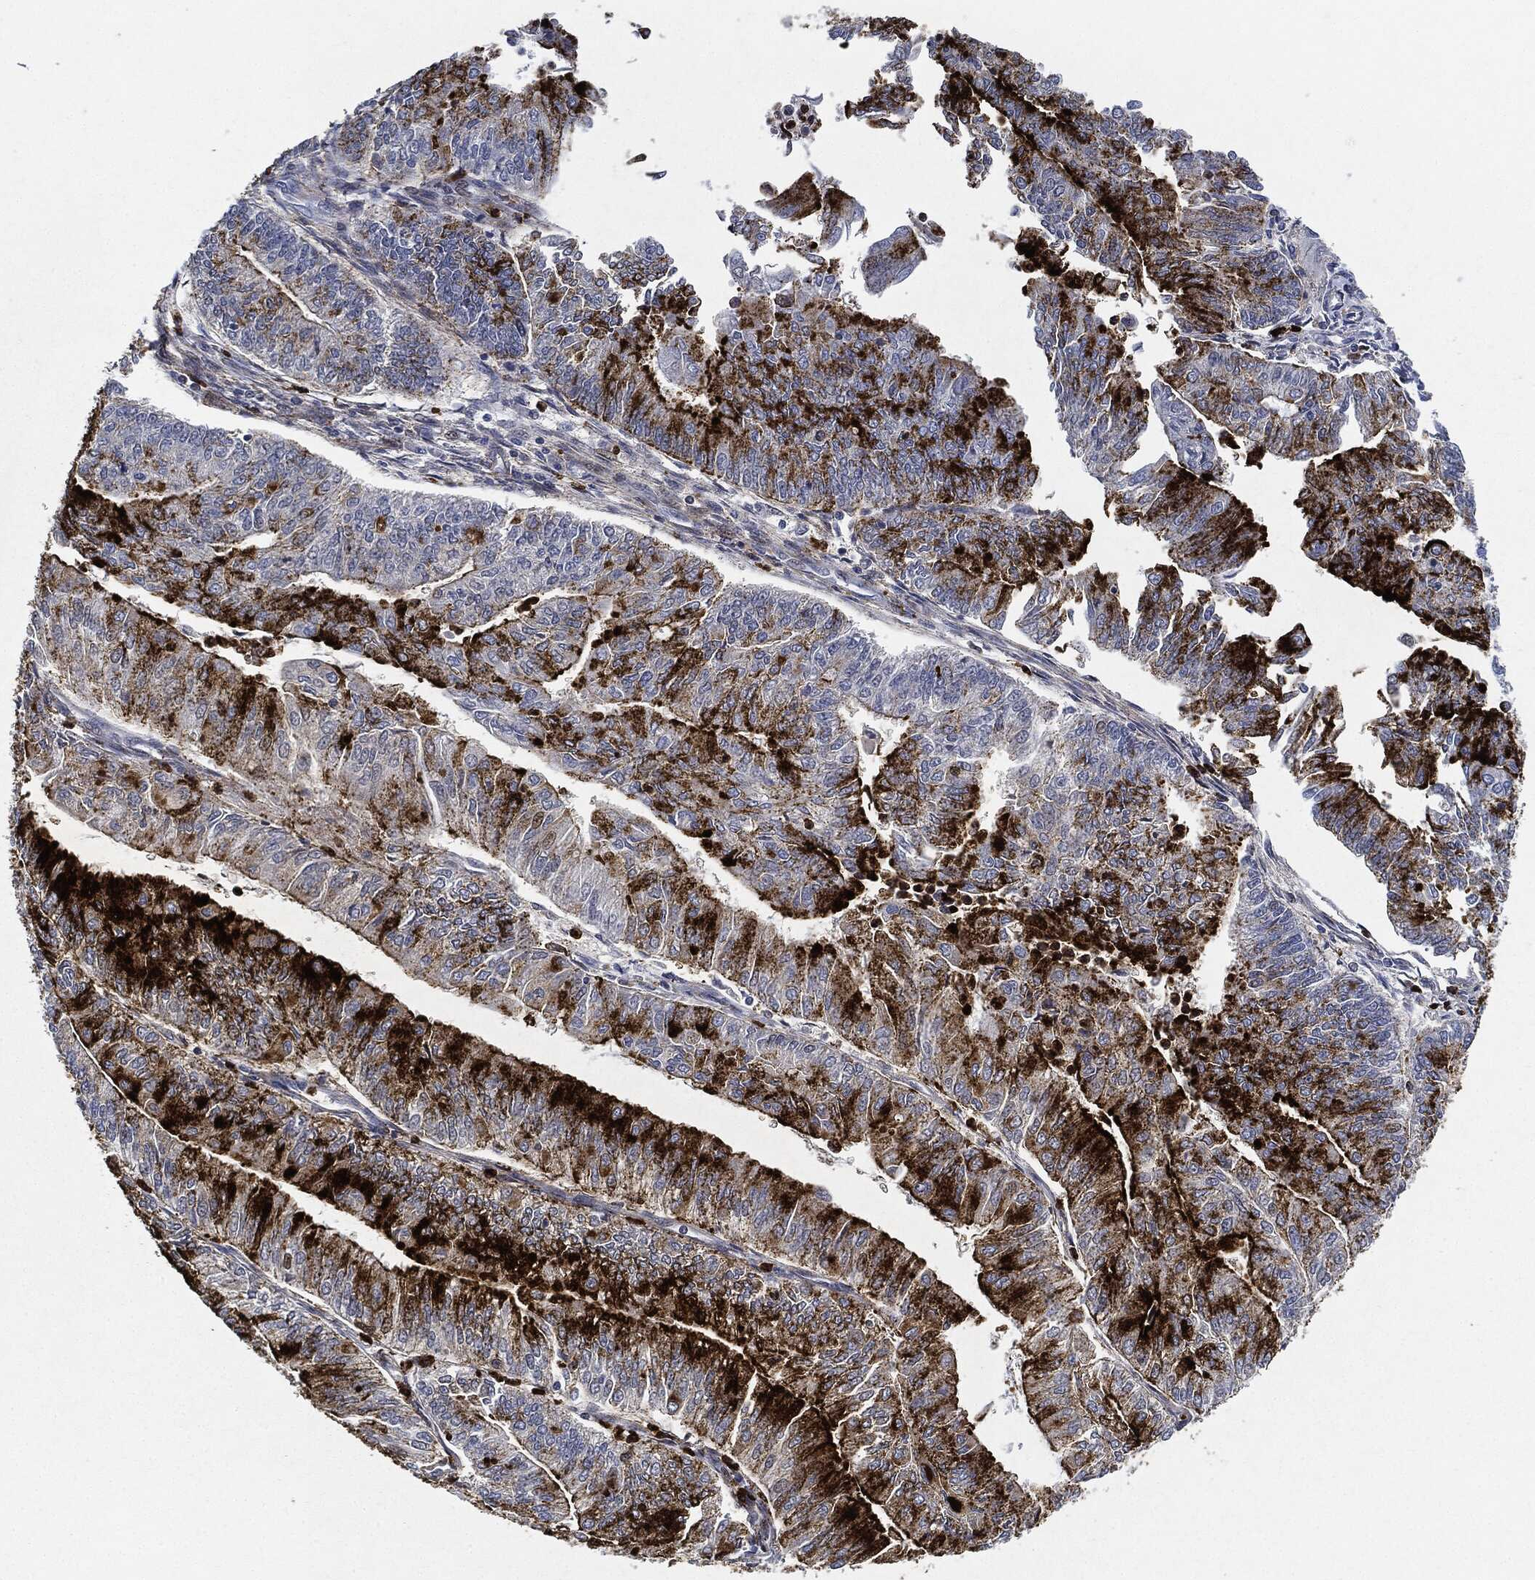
{"staining": {"intensity": "strong", "quantity": "25%-75%", "location": "cytoplasmic/membranous"}, "tissue": "endometrial cancer", "cell_type": "Tumor cells", "image_type": "cancer", "snomed": [{"axis": "morphology", "description": "Adenocarcinoma, NOS"}, {"axis": "topography", "description": "Endometrium"}], "caption": "This micrograph reveals endometrial cancer (adenocarcinoma) stained with immunohistochemistry to label a protein in brown. The cytoplasmic/membranous of tumor cells show strong positivity for the protein. Nuclei are counter-stained blue.", "gene": "NANOS3", "patient": {"sex": "female", "age": 59}}